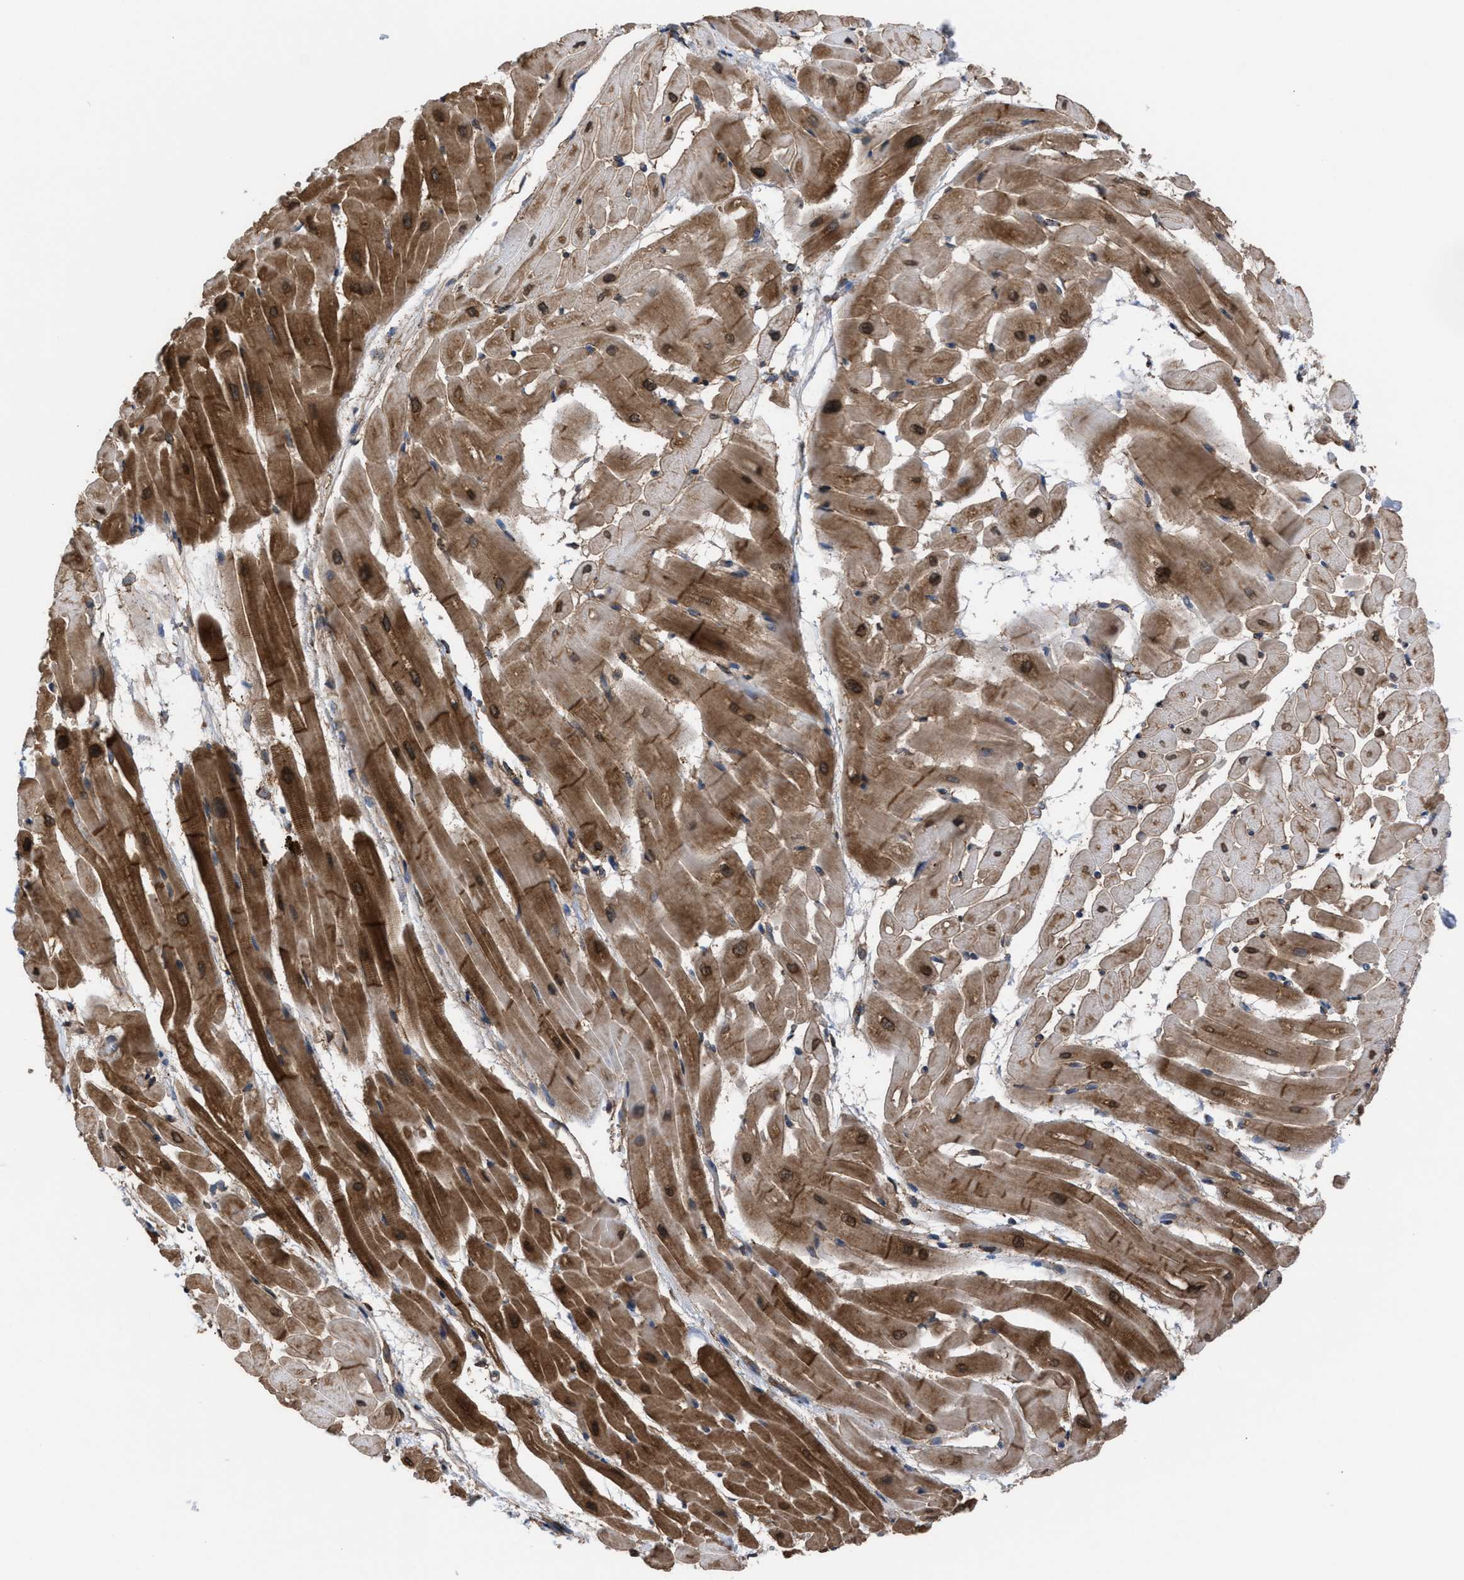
{"staining": {"intensity": "moderate", "quantity": ">75%", "location": "cytoplasmic/membranous"}, "tissue": "heart muscle", "cell_type": "Cardiomyocytes", "image_type": "normal", "snomed": [{"axis": "morphology", "description": "Normal tissue, NOS"}, {"axis": "topography", "description": "Heart"}], "caption": "IHC of normal human heart muscle shows medium levels of moderate cytoplasmic/membranous staining in about >75% of cardiomyocytes.", "gene": "TP53BP2", "patient": {"sex": "male", "age": 45}}